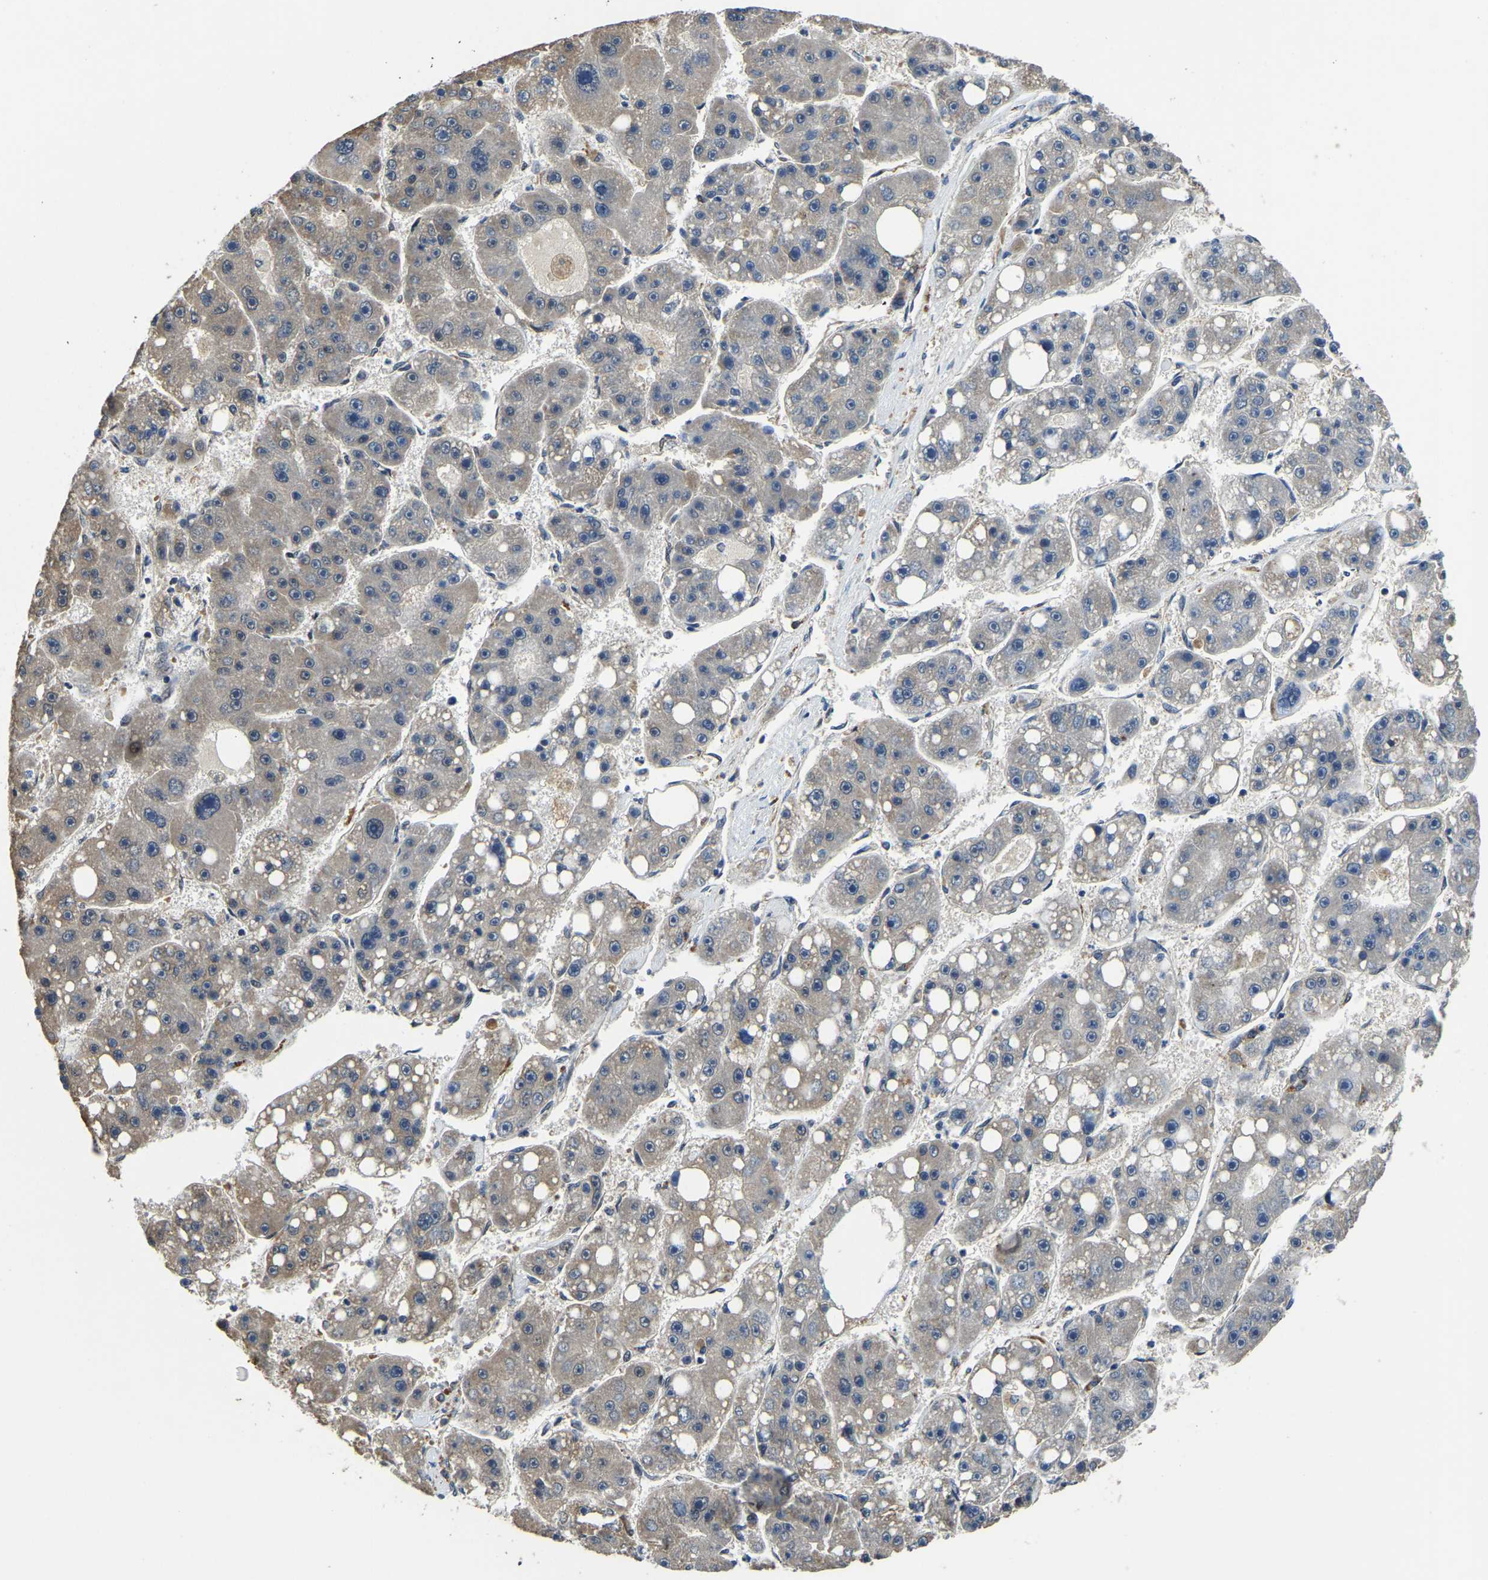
{"staining": {"intensity": "weak", "quantity": "<25%", "location": "cytoplasmic/membranous"}, "tissue": "liver cancer", "cell_type": "Tumor cells", "image_type": "cancer", "snomed": [{"axis": "morphology", "description": "Carcinoma, Hepatocellular, NOS"}, {"axis": "topography", "description": "Liver"}], "caption": "High power microscopy image of an immunohistochemistry (IHC) histopathology image of liver hepatocellular carcinoma, revealing no significant staining in tumor cells. (DAB (3,3'-diaminobenzidine) immunohistochemistry (IHC), high magnification).", "gene": "DFFA", "patient": {"sex": "female", "age": 61}}